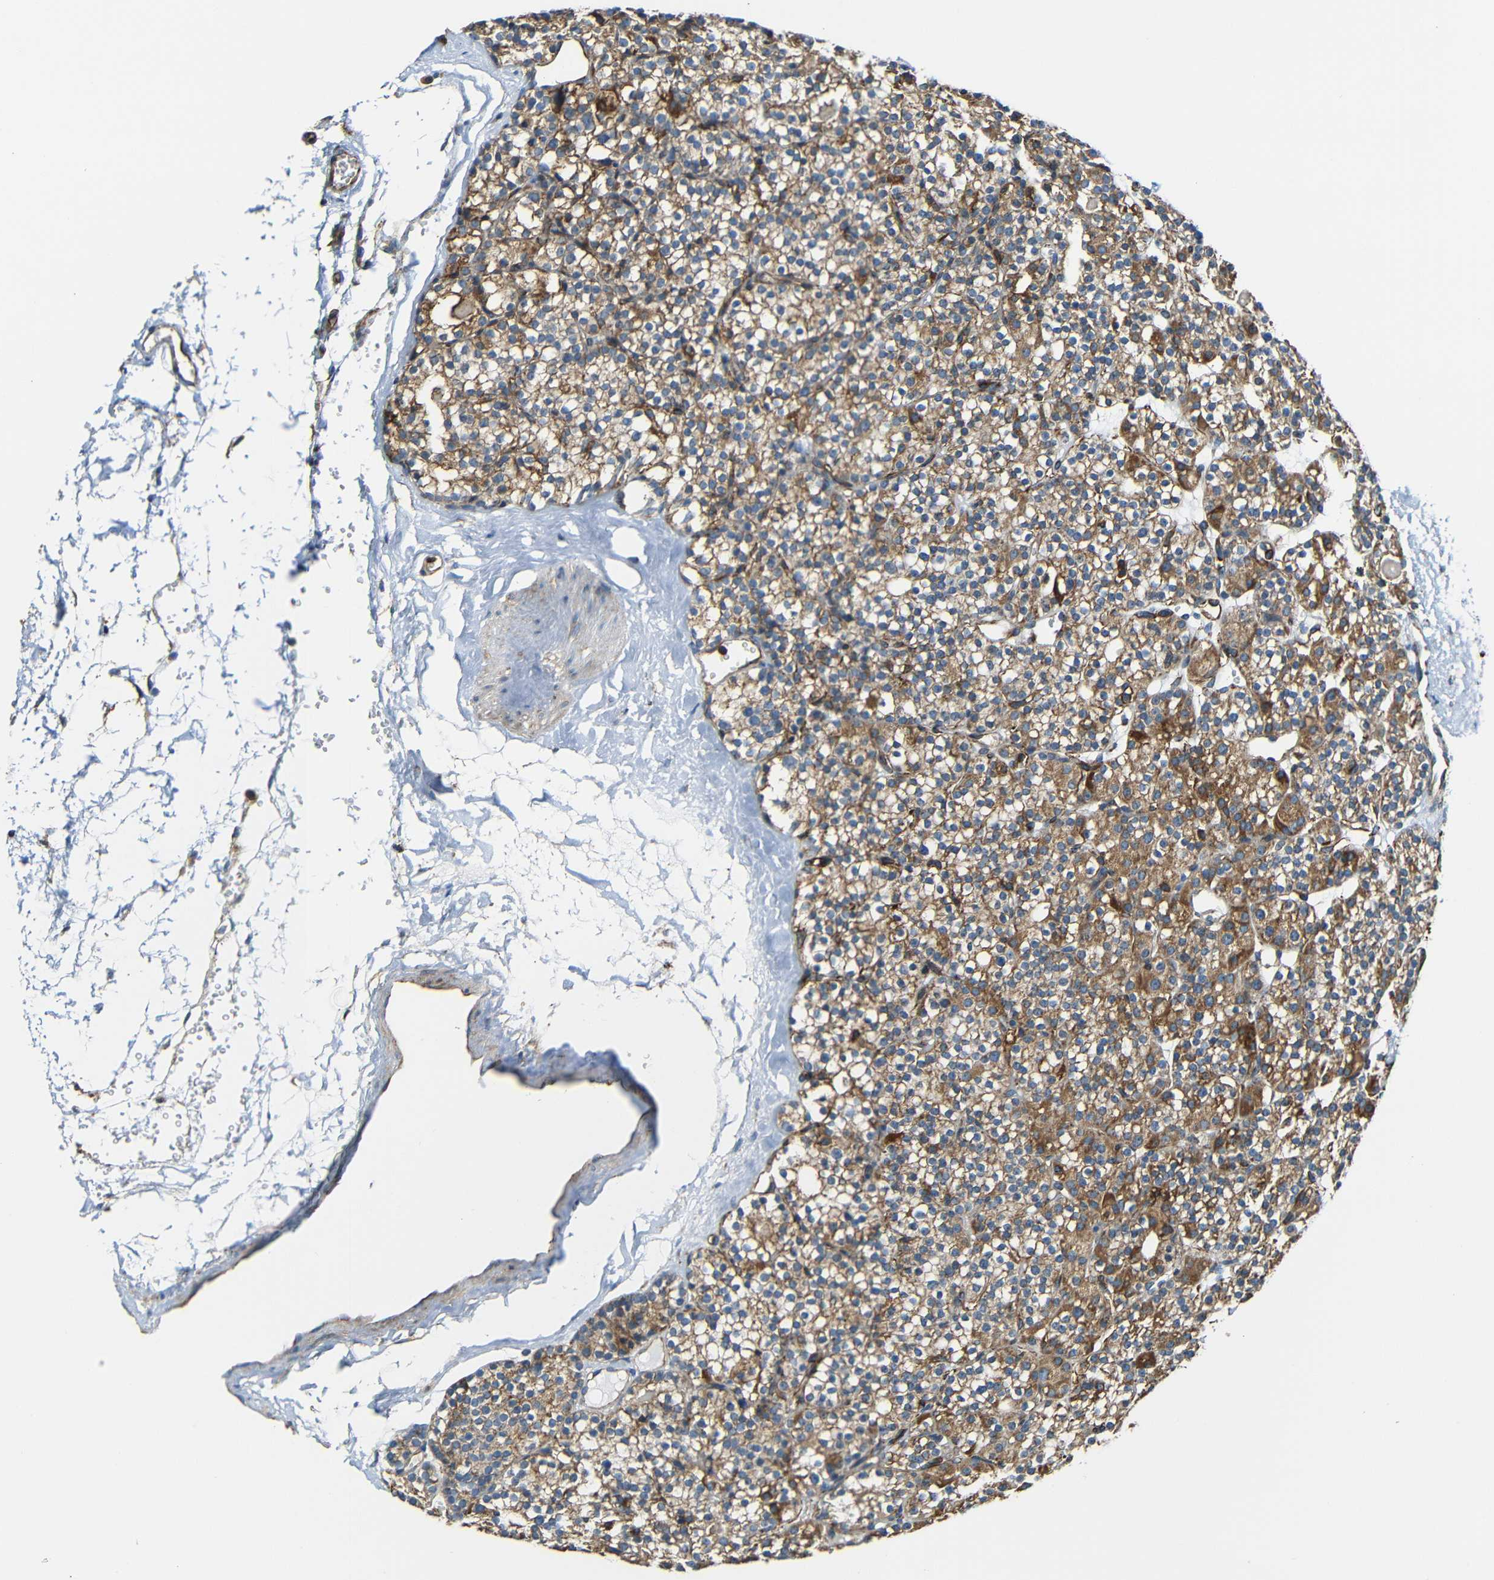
{"staining": {"intensity": "moderate", "quantity": ">75%", "location": "cytoplasmic/membranous"}, "tissue": "parathyroid gland", "cell_type": "Glandular cells", "image_type": "normal", "snomed": [{"axis": "morphology", "description": "Normal tissue, NOS"}, {"axis": "topography", "description": "Parathyroid gland"}], "caption": "Moderate cytoplasmic/membranous expression for a protein is appreciated in about >75% of glandular cells of unremarkable parathyroid gland using immunohistochemistry.", "gene": "IGSF10", "patient": {"sex": "female", "age": 64}}